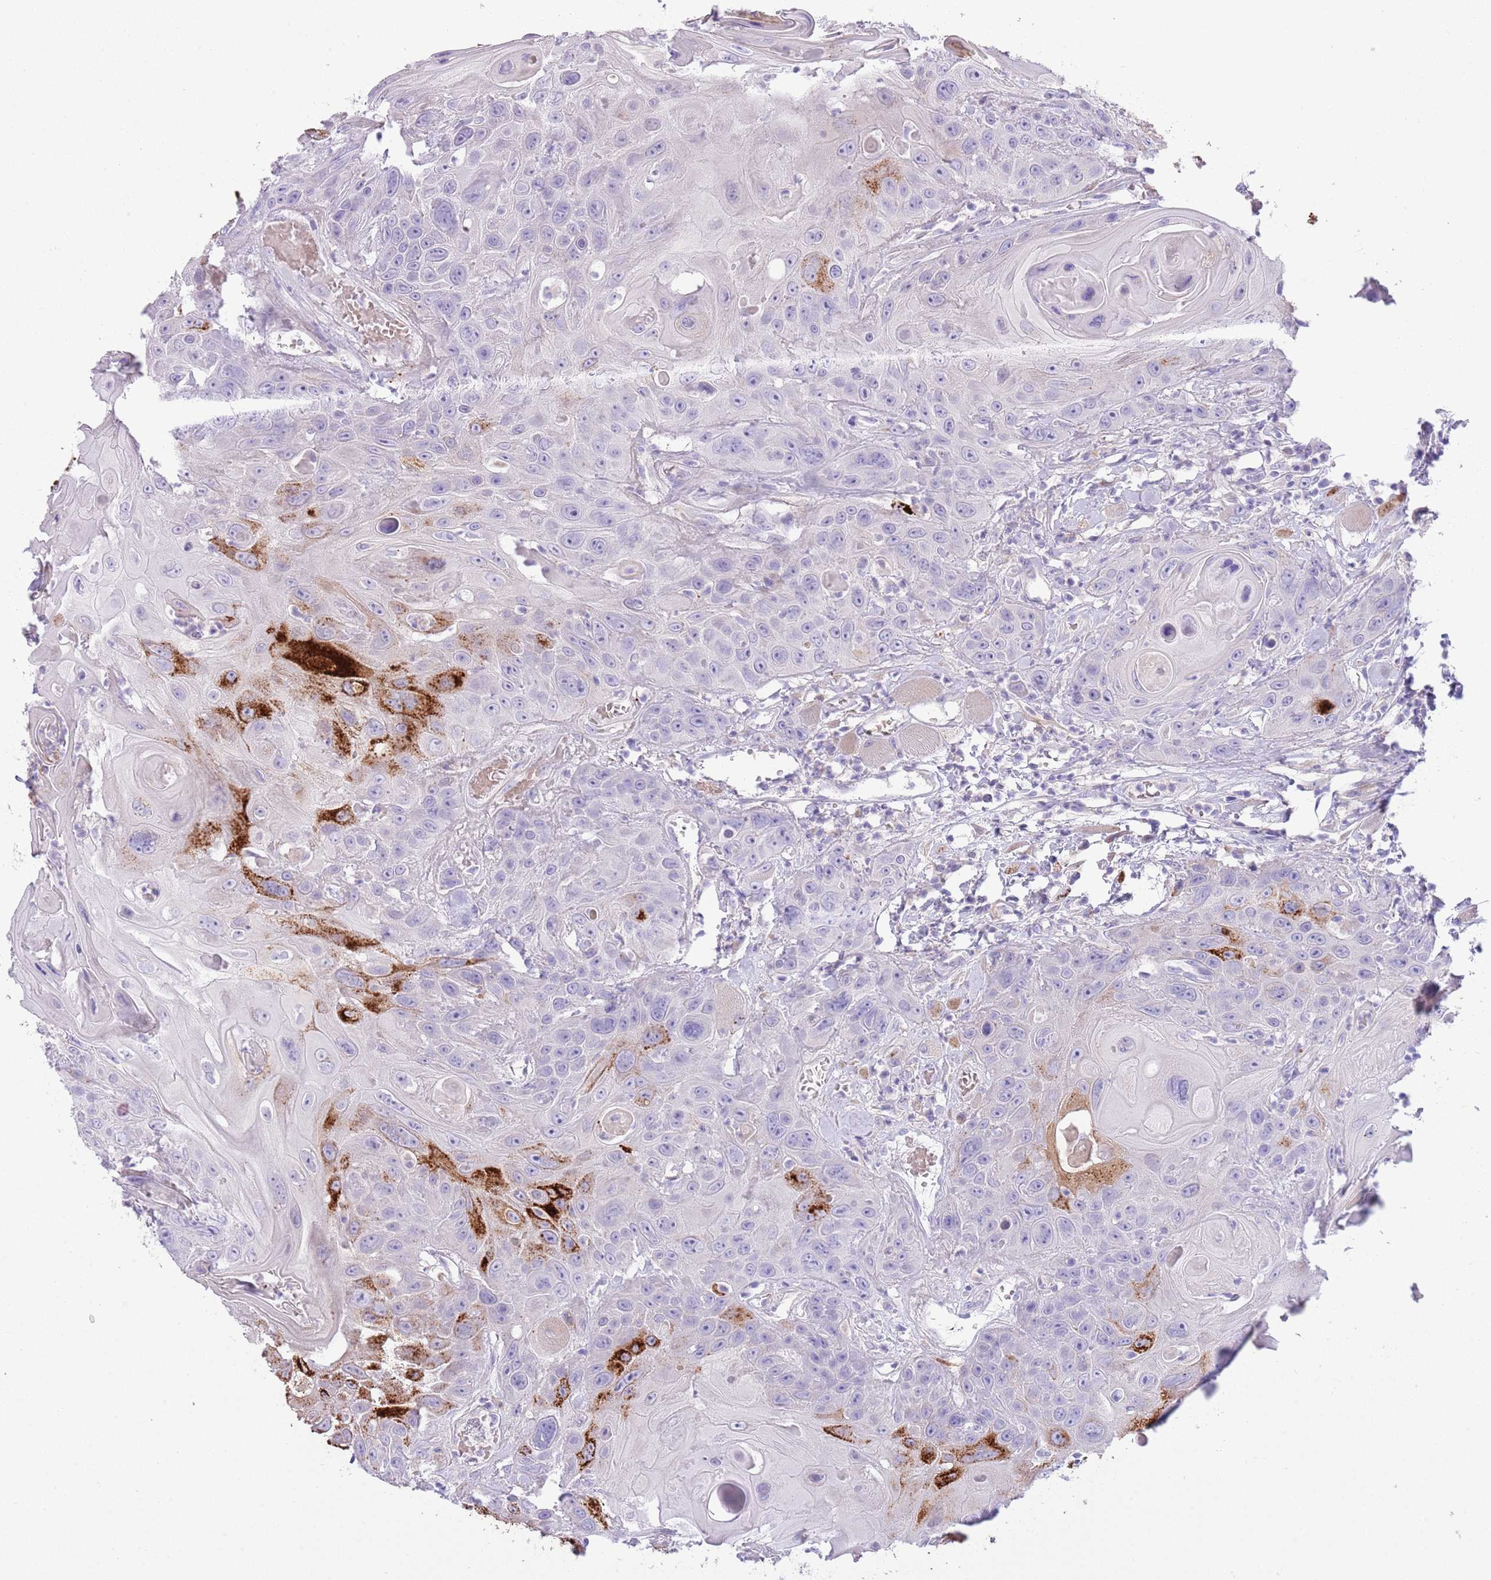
{"staining": {"intensity": "strong", "quantity": "<25%", "location": "cytoplasmic/membranous"}, "tissue": "head and neck cancer", "cell_type": "Tumor cells", "image_type": "cancer", "snomed": [{"axis": "morphology", "description": "Squamous cell carcinoma, NOS"}, {"axis": "topography", "description": "Head-Neck"}], "caption": "Strong cytoplasmic/membranous staining is seen in about <25% of tumor cells in squamous cell carcinoma (head and neck). (brown staining indicates protein expression, while blue staining denotes nuclei).", "gene": "ABHD17C", "patient": {"sex": "female", "age": 59}}